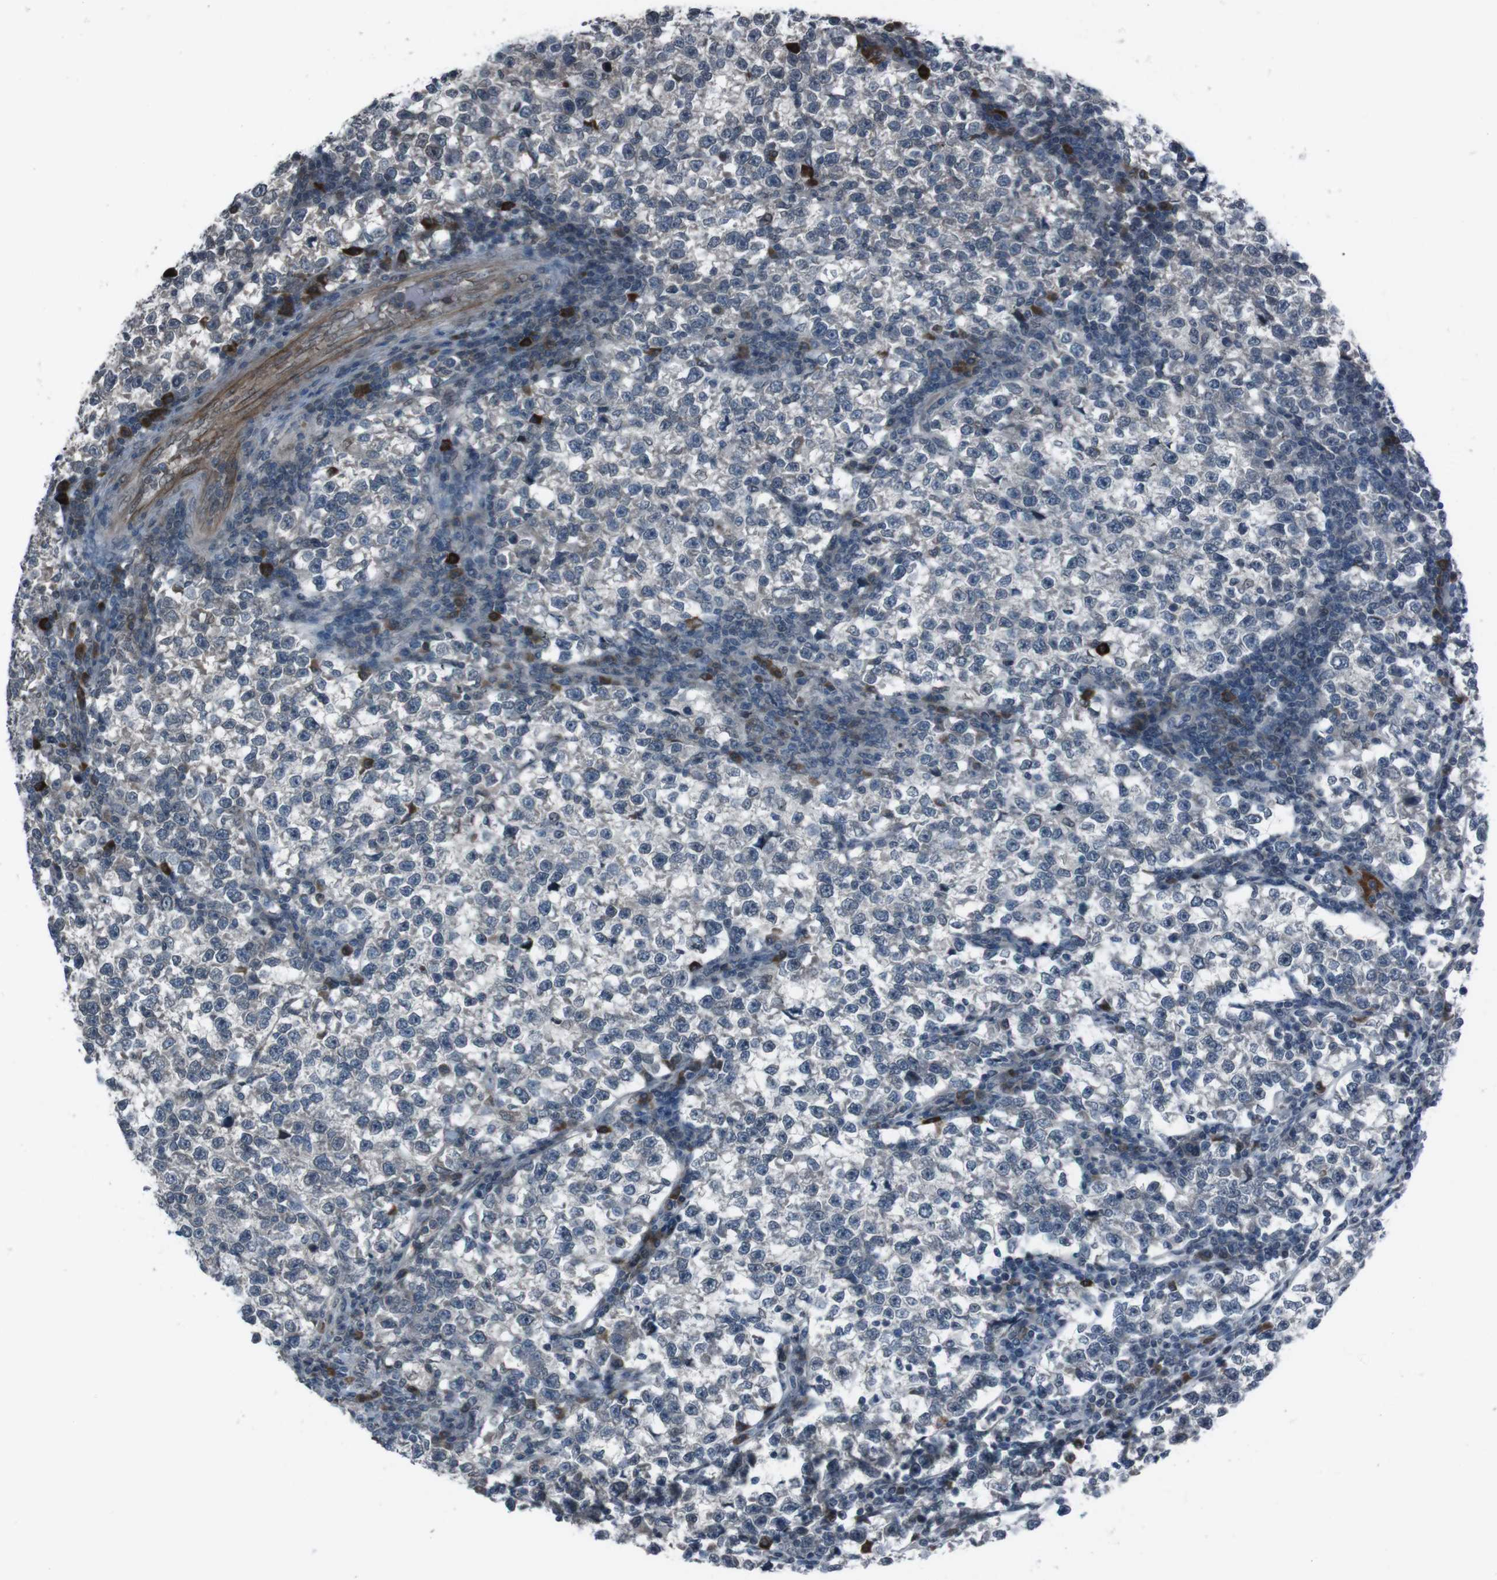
{"staining": {"intensity": "negative", "quantity": "none", "location": "none"}, "tissue": "testis cancer", "cell_type": "Tumor cells", "image_type": "cancer", "snomed": [{"axis": "morphology", "description": "Normal tissue, NOS"}, {"axis": "morphology", "description": "Seminoma, NOS"}, {"axis": "topography", "description": "Testis"}], "caption": "Testis cancer (seminoma) stained for a protein using immunohistochemistry (IHC) reveals no expression tumor cells.", "gene": "SS18L1", "patient": {"sex": "male", "age": 43}}